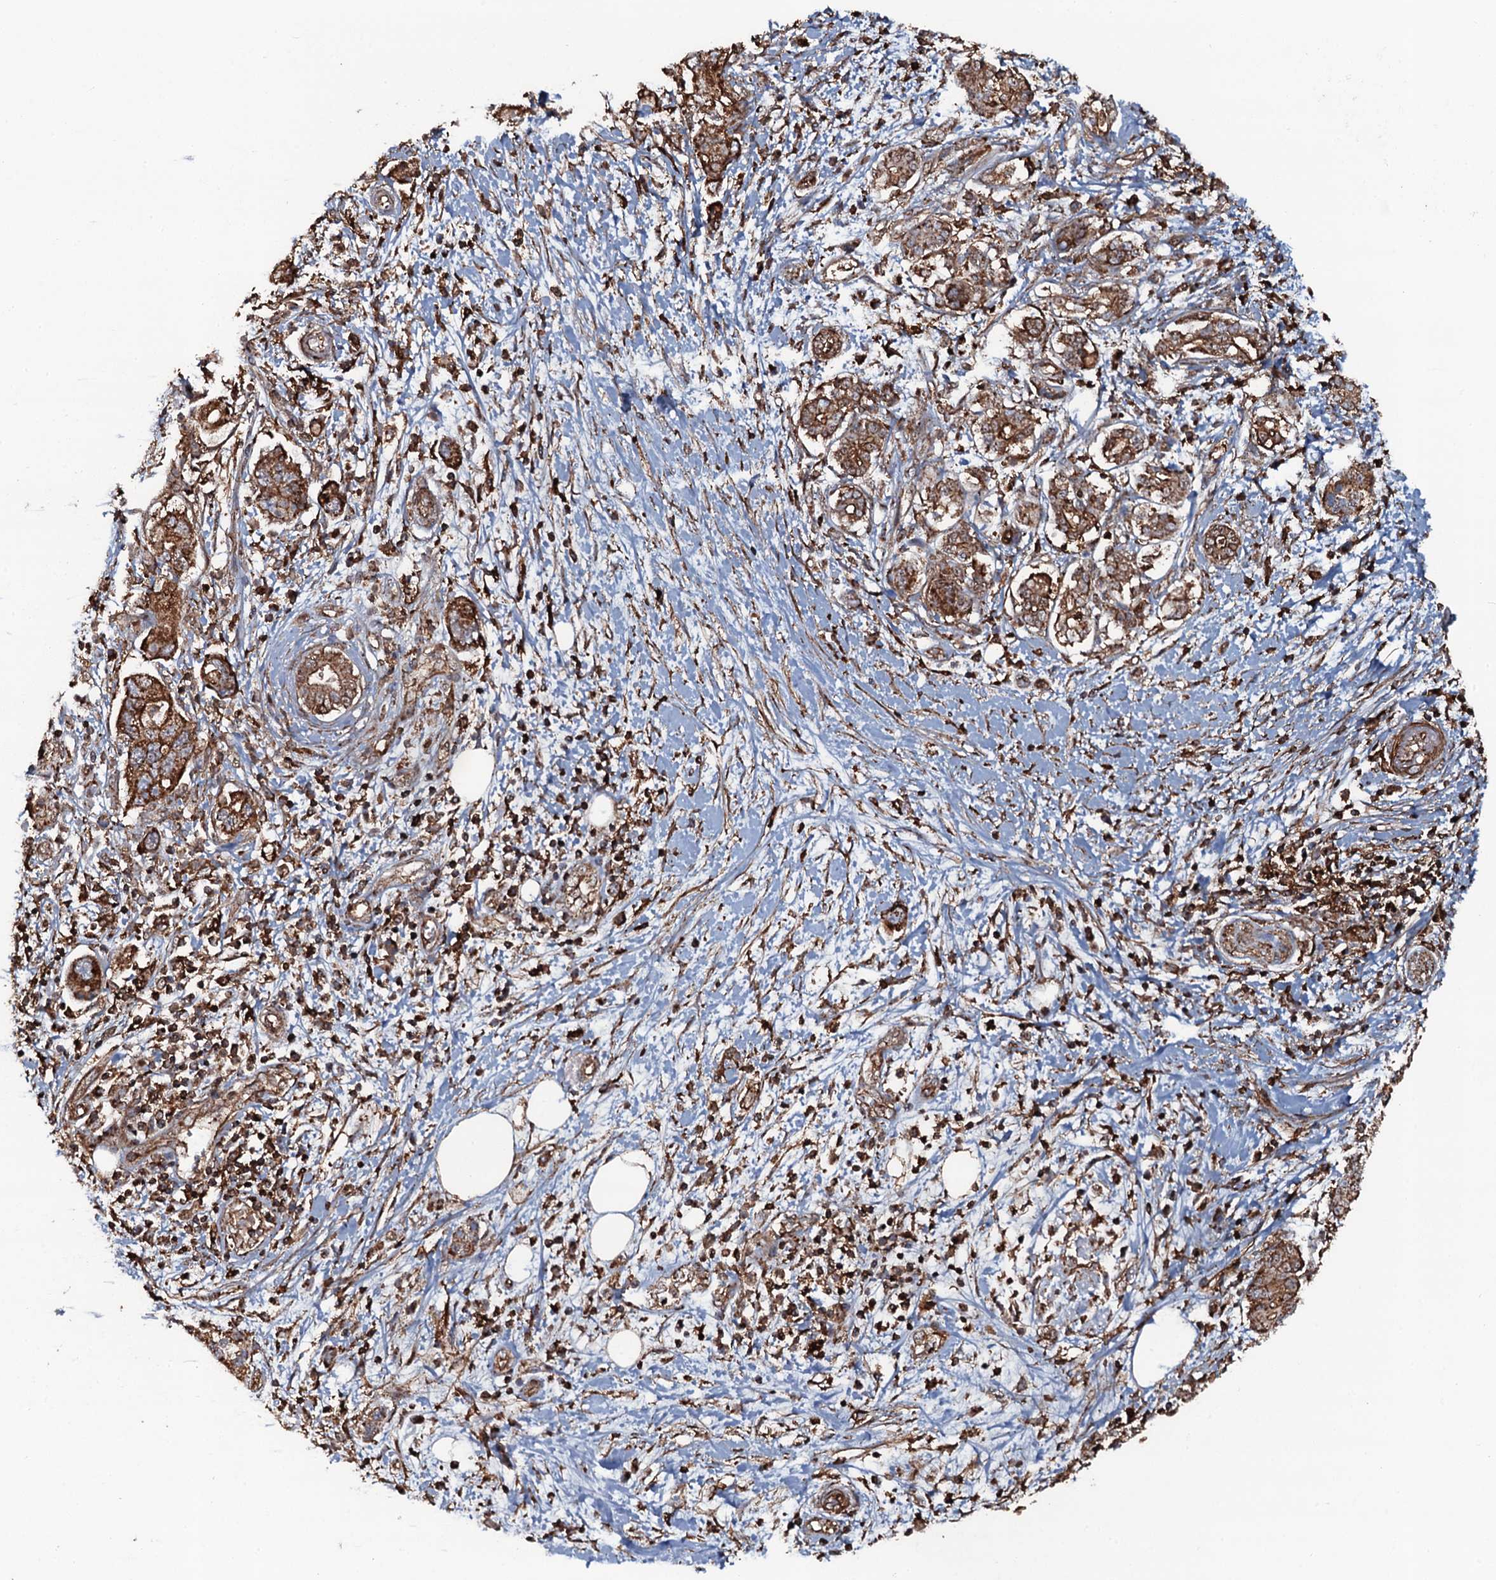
{"staining": {"intensity": "moderate", "quantity": ">75%", "location": "cytoplasmic/membranous"}, "tissue": "pancreatic cancer", "cell_type": "Tumor cells", "image_type": "cancer", "snomed": [{"axis": "morphology", "description": "Adenocarcinoma, NOS"}, {"axis": "topography", "description": "Pancreas"}], "caption": "A brown stain highlights moderate cytoplasmic/membranous staining of a protein in human pancreatic adenocarcinoma tumor cells.", "gene": "VWA8", "patient": {"sex": "female", "age": 73}}